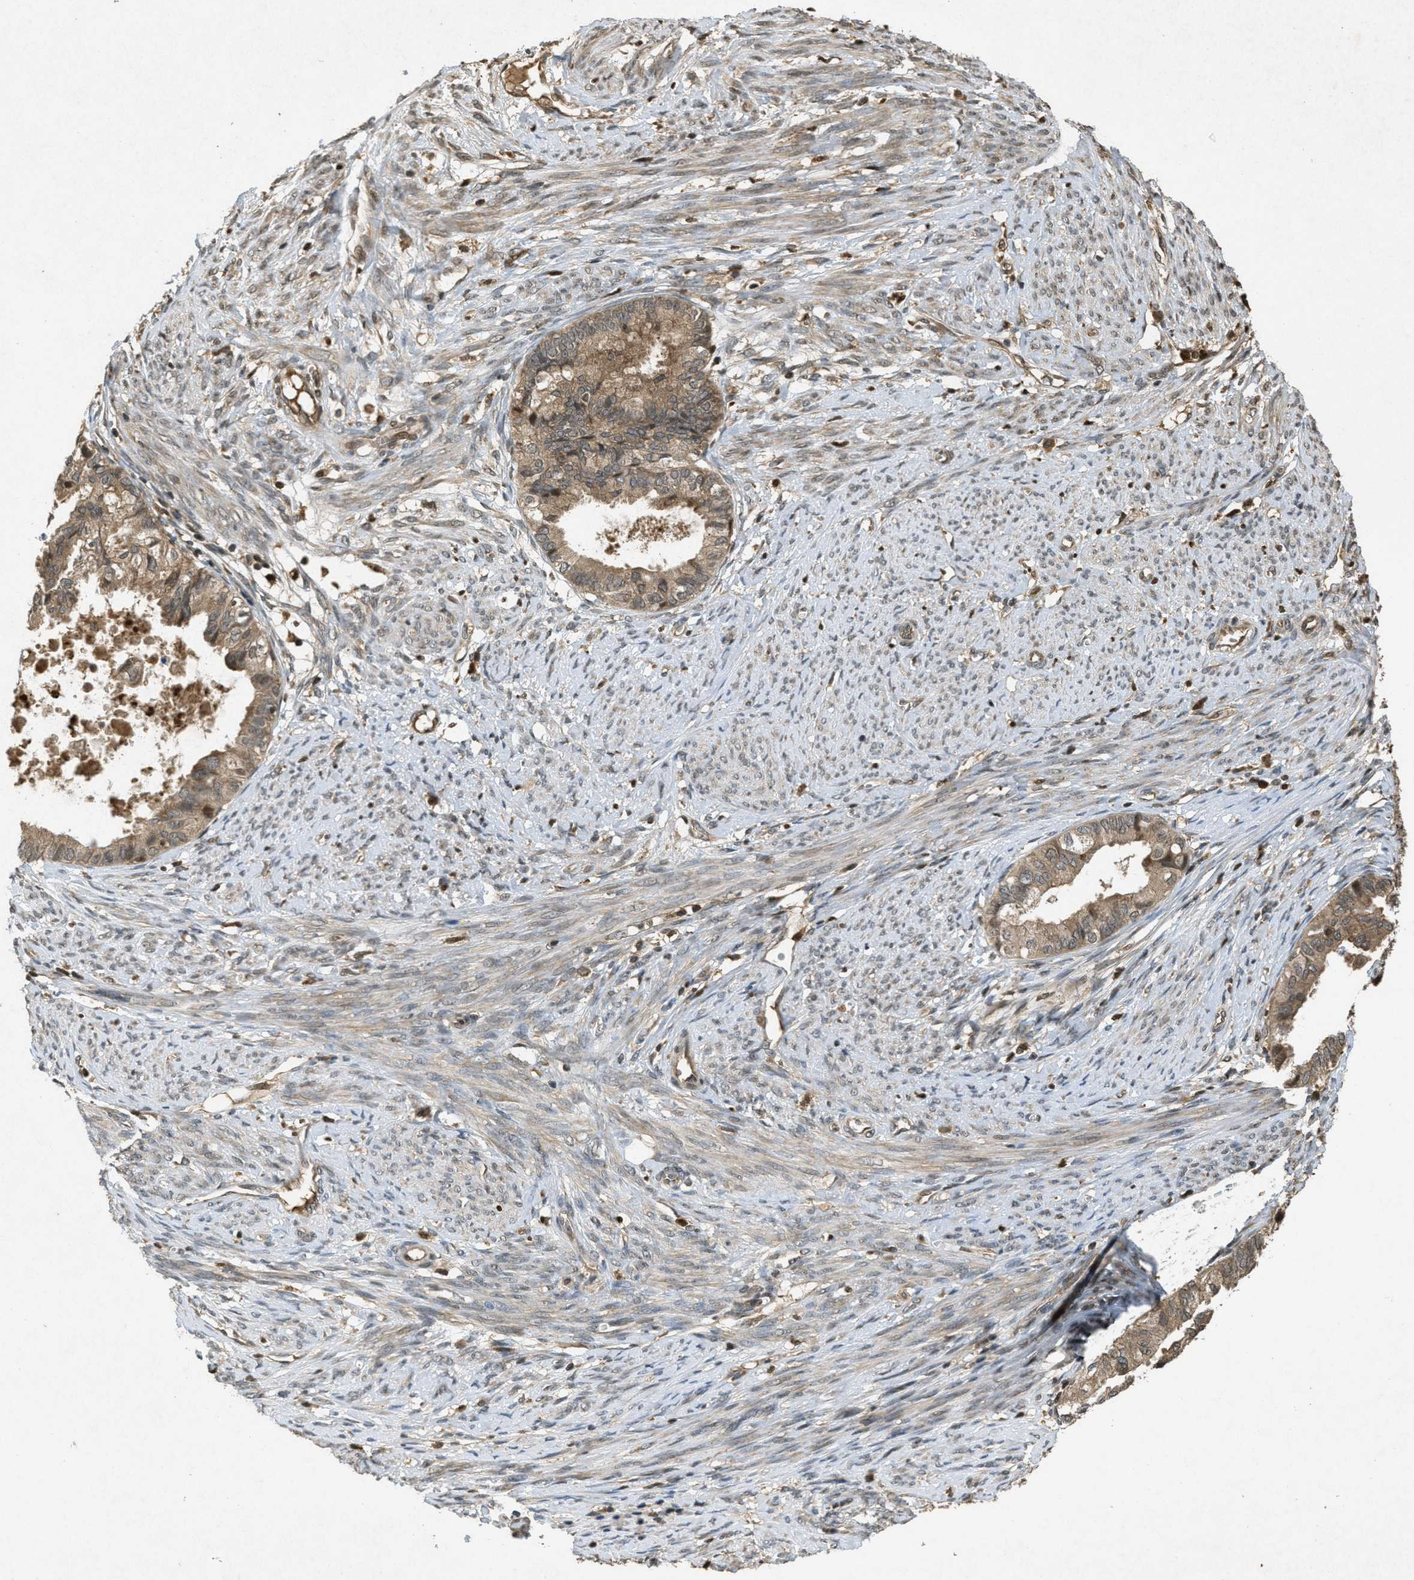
{"staining": {"intensity": "moderate", "quantity": ">75%", "location": "cytoplasmic/membranous"}, "tissue": "cervical cancer", "cell_type": "Tumor cells", "image_type": "cancer", "snomed": [{"axis": "morphology", "description": "Normal tissue, NOS"}, {"axis": "morphology", "description": "Adenocarcinoma, NOS"}, {"axis": "topography", "description": "Cervix"}, {"axis": "topography", "description": "Endometrium"}], "caption": "This is an image of IHC staining of cervical adenocarcinoma, which shows moderate expression in the cytoplasmic/membranous of tumor cells.", "gene": "ATG7", "patient": {"sex": "female", "age": 86}}